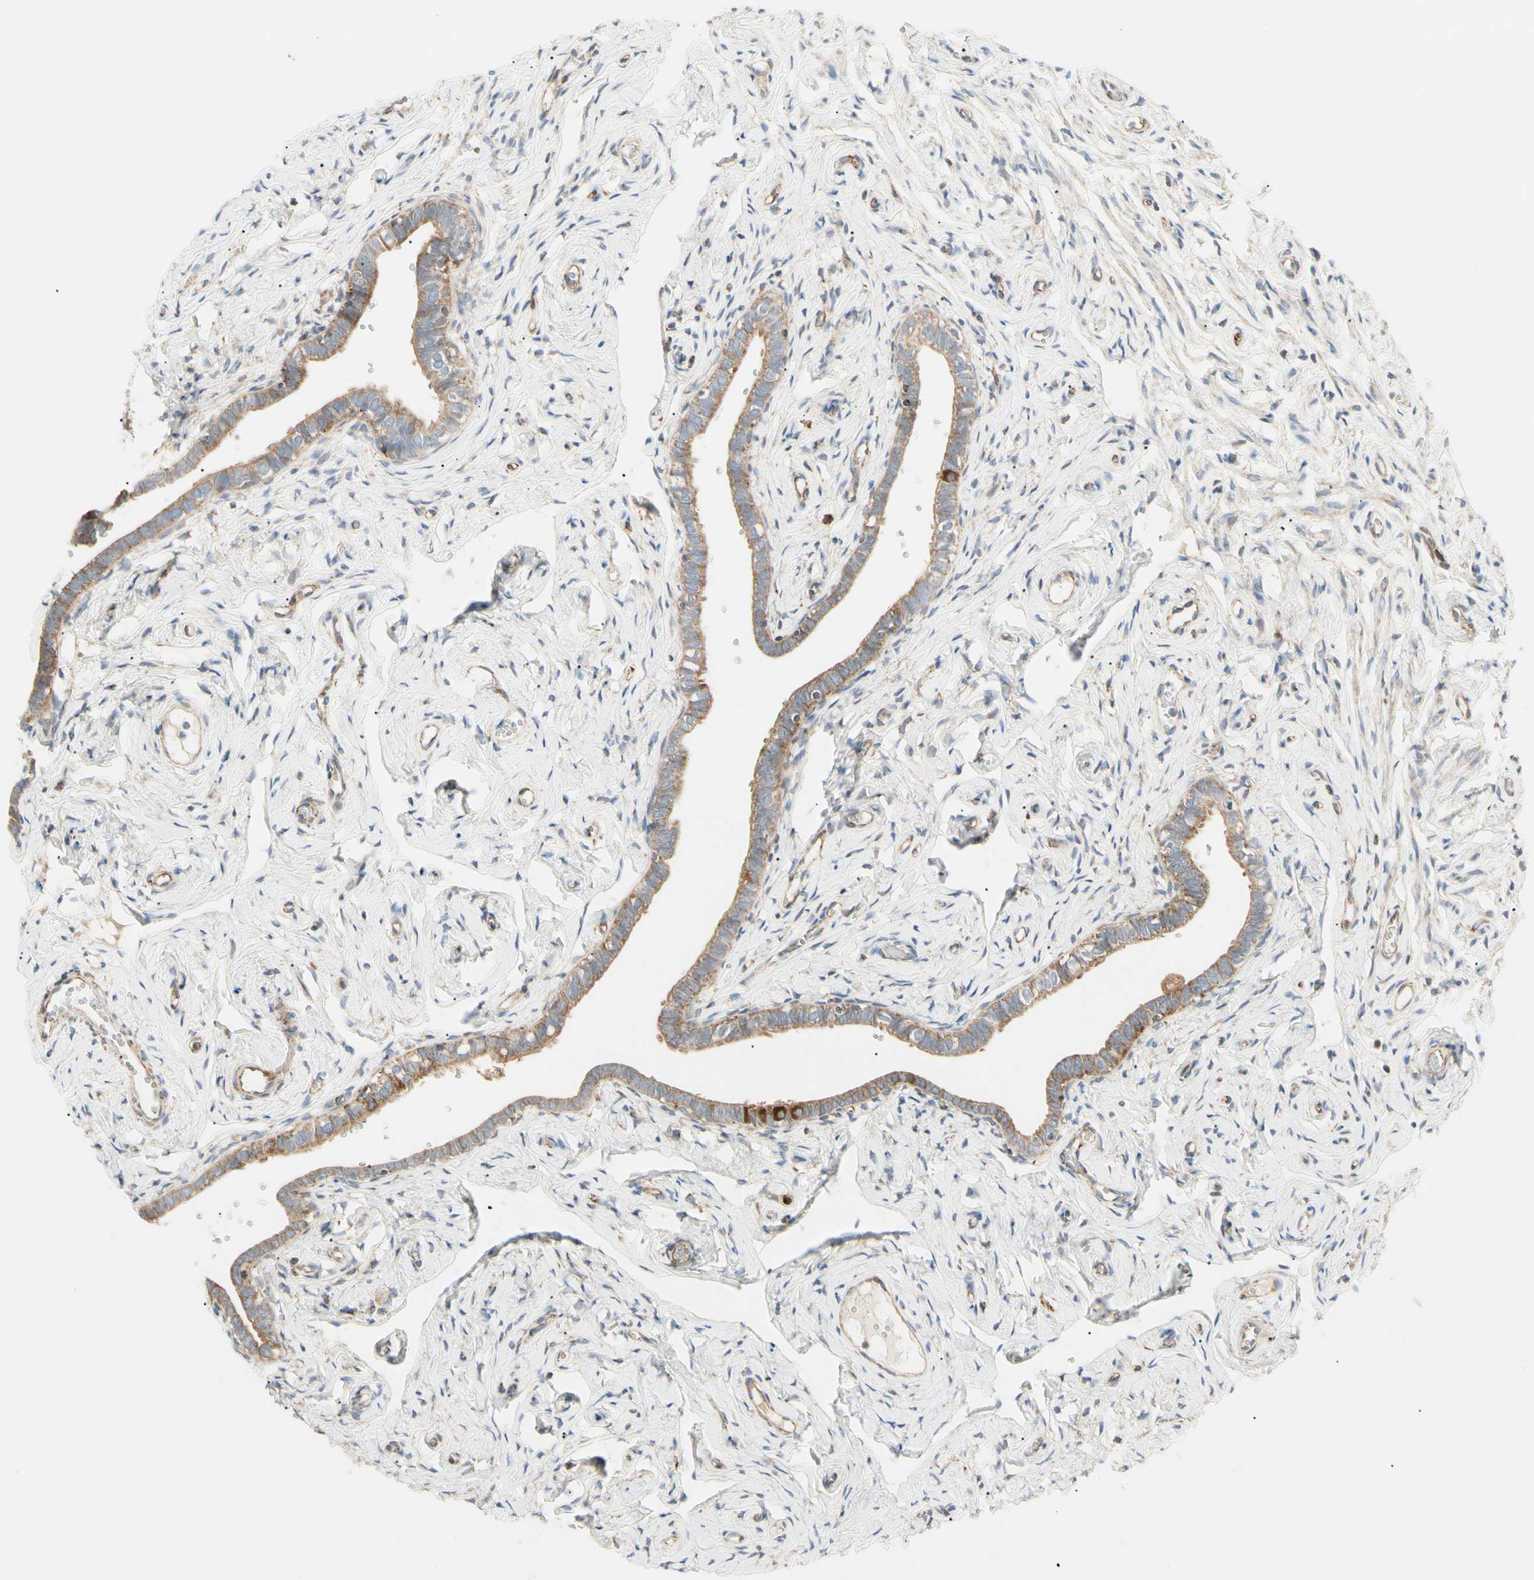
{"staining": {"intensity": "moderate", "quantity": ">75%", "location": "cytoplasmic/membranous"}, "tissue": "fallopian tube", "cell_type": "Glandular cells", "image_type": "normal", "snomed": [{"axis": "morphology", "description": "Normal tissue, NOS"}, {"axis": "topography", "description": "Fallopian tube"}], "caption": "Protein staining of benign fallopian tube exhibits moderate cytoplasmic/membranous staining in approximately >75% of glandular cells.", "gene": "TBC1D10A", "patient": {"sex": "female", "age": 71}}